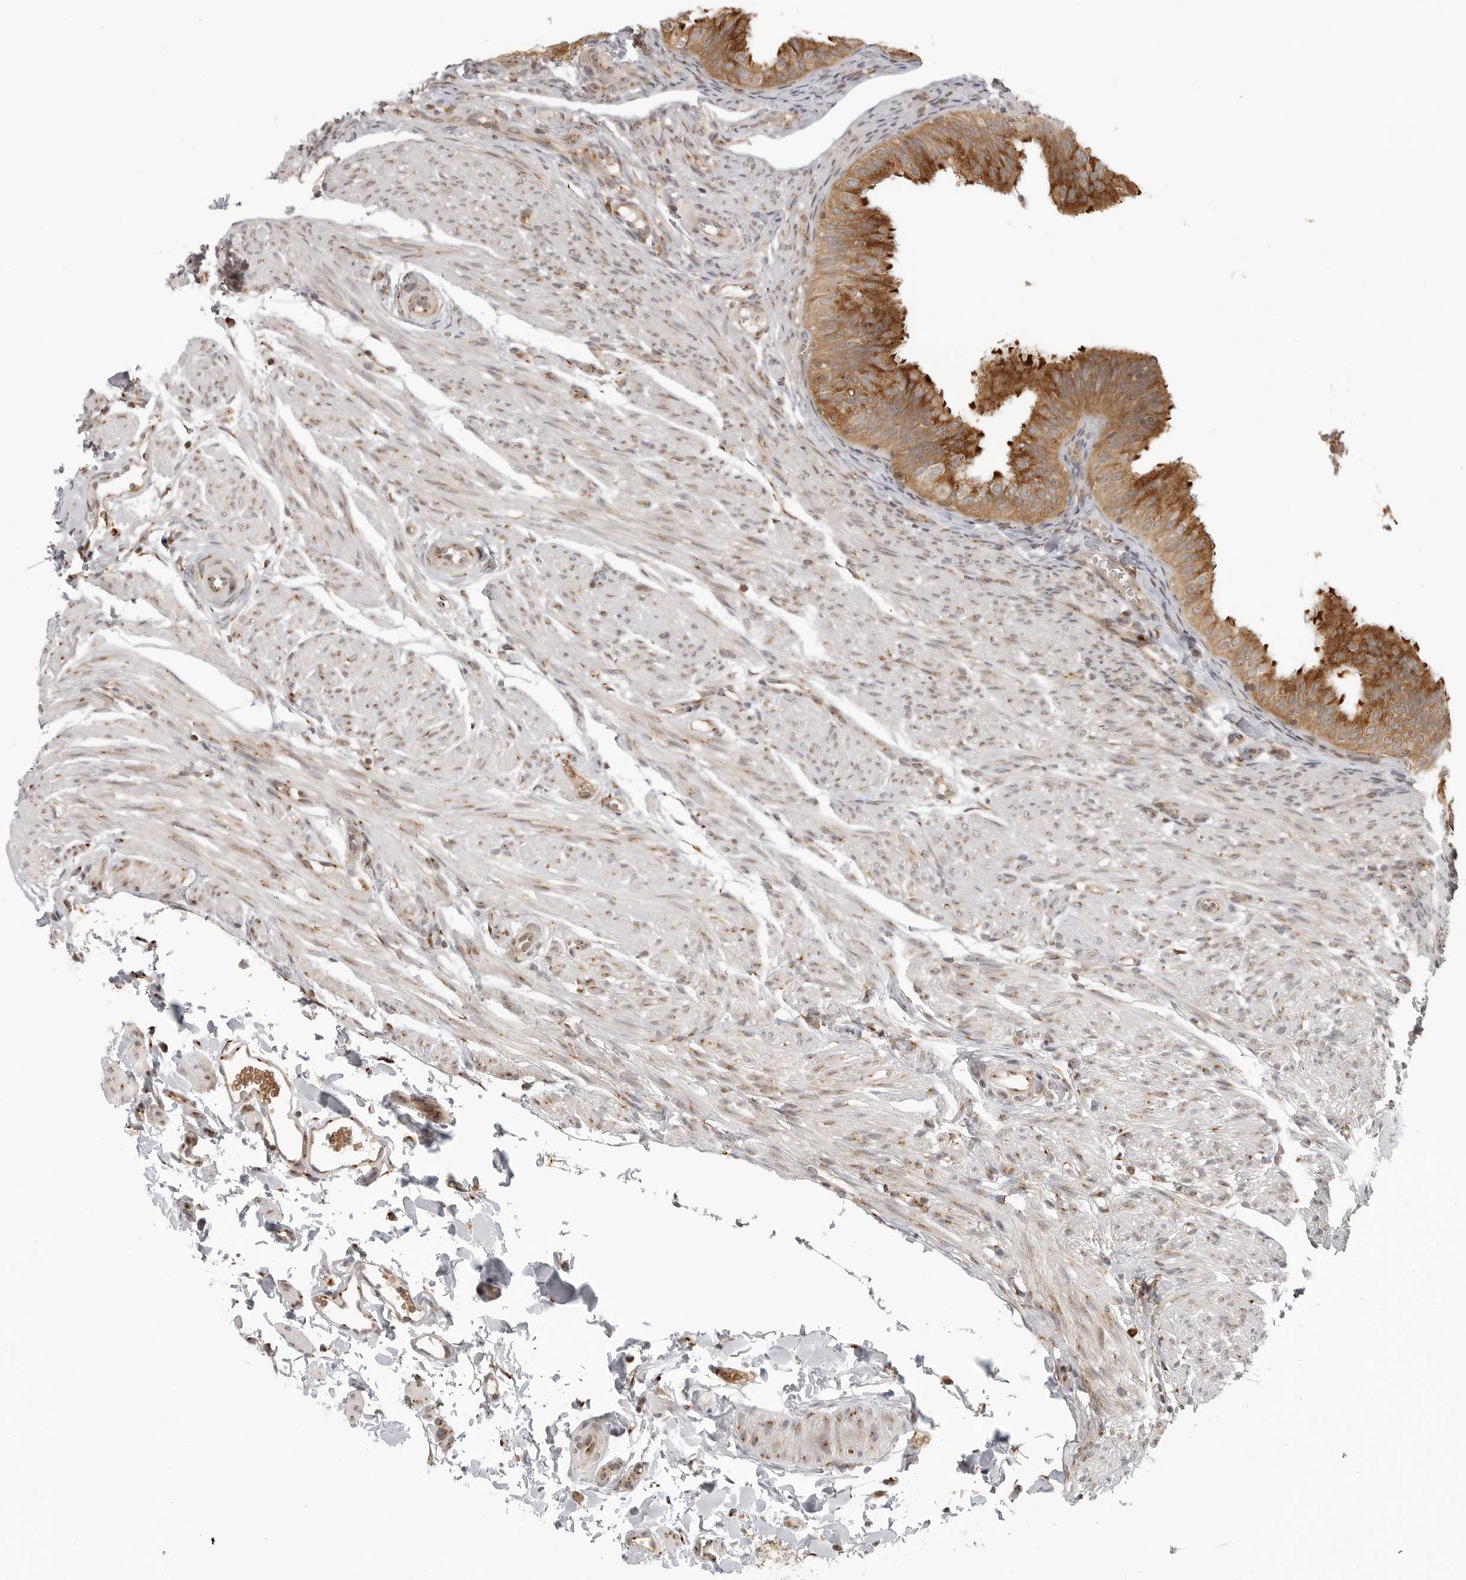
{"staining": {"intensity": "strong", "quantity": ">75%", "location": "cytoplasmic/membranous"}, "tissue": "fallopian tube", "cell_type": "Glandular cells", "image_type": "normal", "snomed": [{"axis": "morphology", "description": "Normal tissue, NOS"}, {"axis": "topography", "description": "Fallopian tube"}], "caption": "Fallopian tube stained with immunohistochemistry reveals strong cytoplasmic/membranous staining in approximately >75% of glandular cells.", "gene": "COPA", "patient": {"sex": "female", "age": 35}}